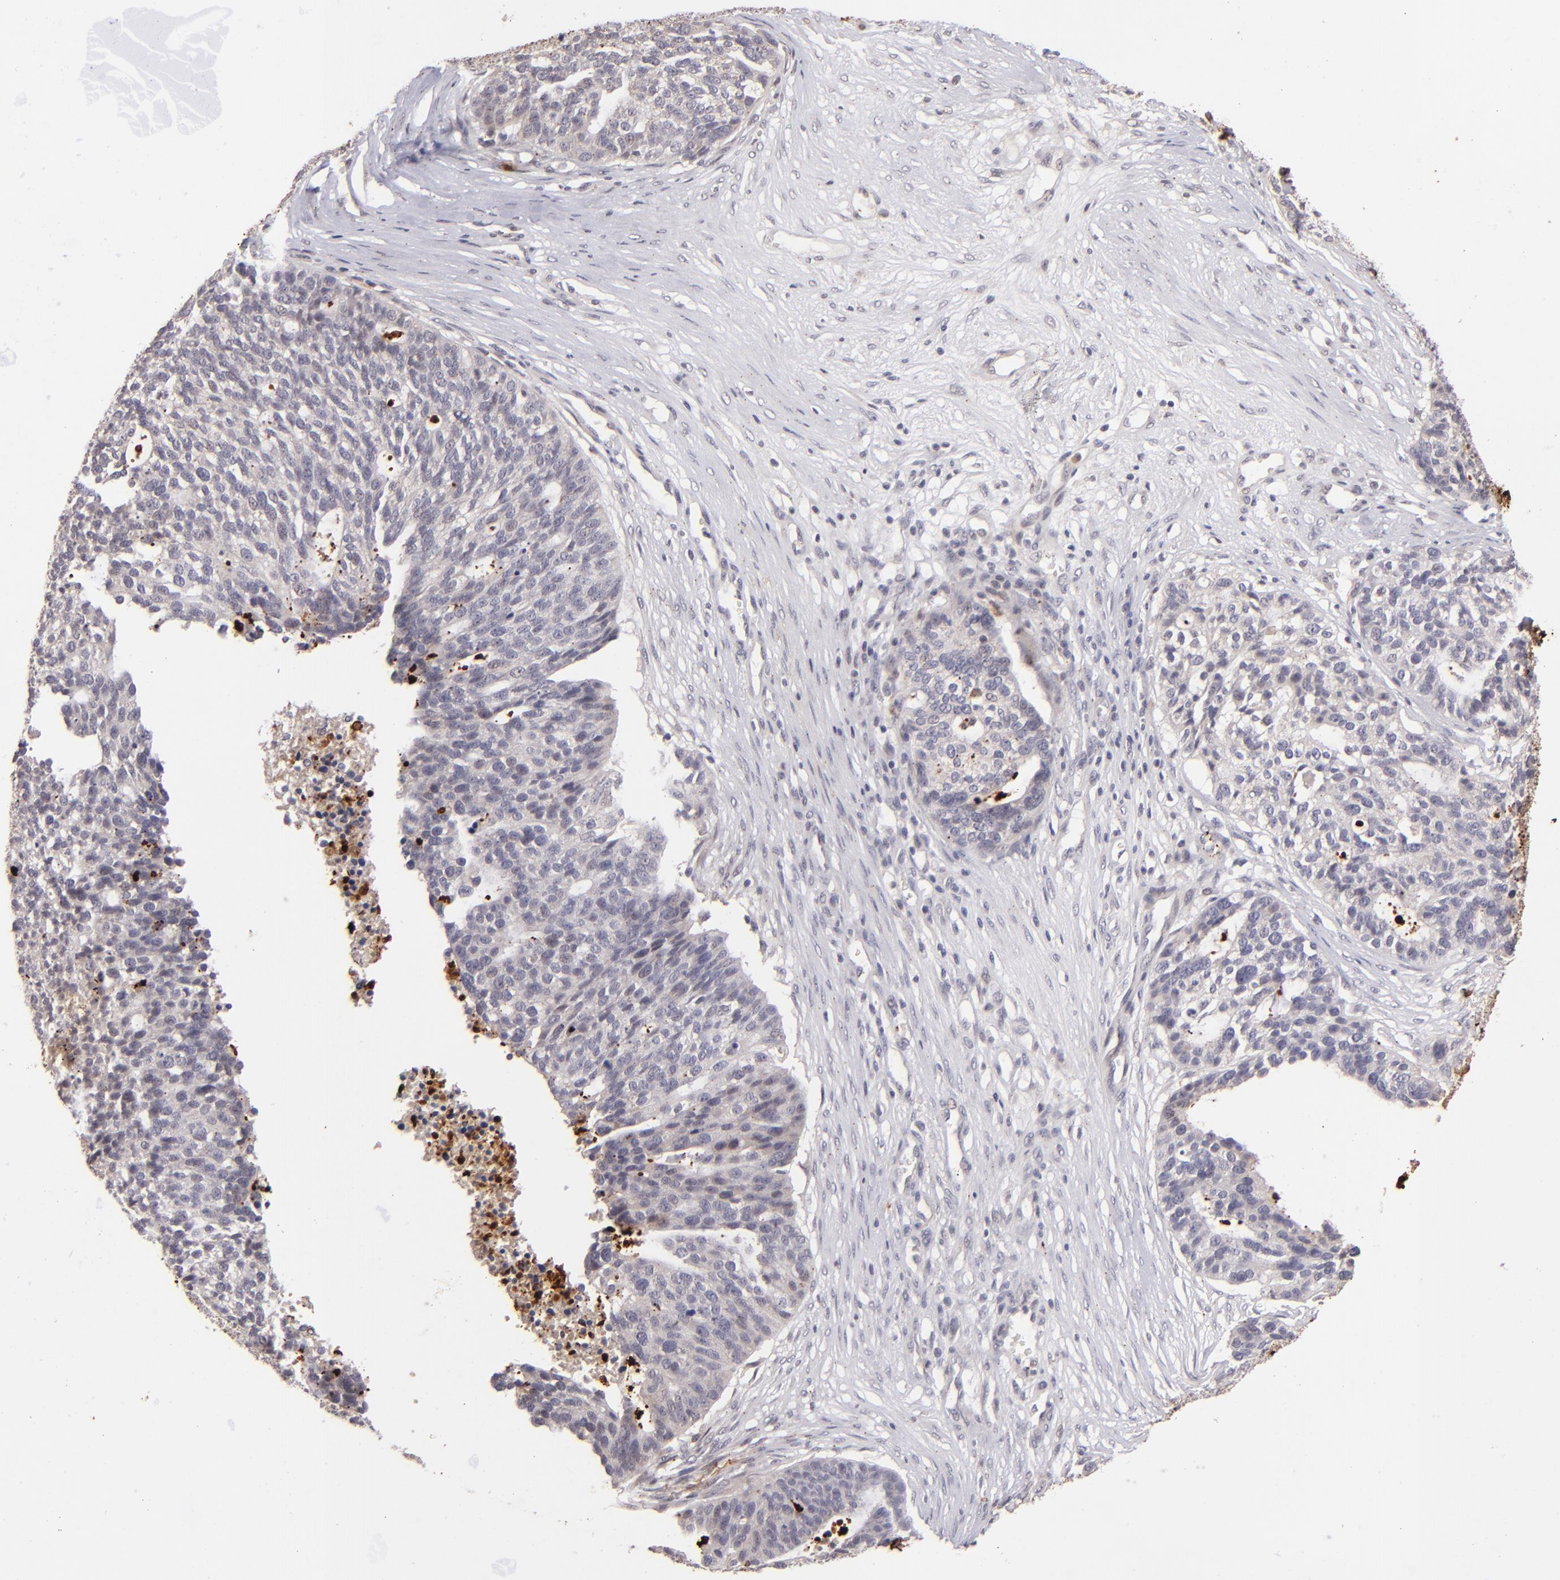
{"staining": {"intensity": "weak", "quantity": "25%-75%", "location": "cytoplasmic/membranous,nuclear"}, "tissue": "ovarian cancer", "cell_type": "Tumor cells", "image_type": "cancer", "snomed": [{"axis": "morphology", "description": "Cystadenocarcinoma, serous, NOS"}, {"axis": "topography", "description": "Ovary"}], "caption": "This photomicrograph shows immunohistochemistry staining of ovarian cancer, with low weak cytoplasmic/membranous and nuclear positivity in about 25%-75% of tumor cells.", "gene": "RXRG", "patient": {"sex": "female", "age": 59}}